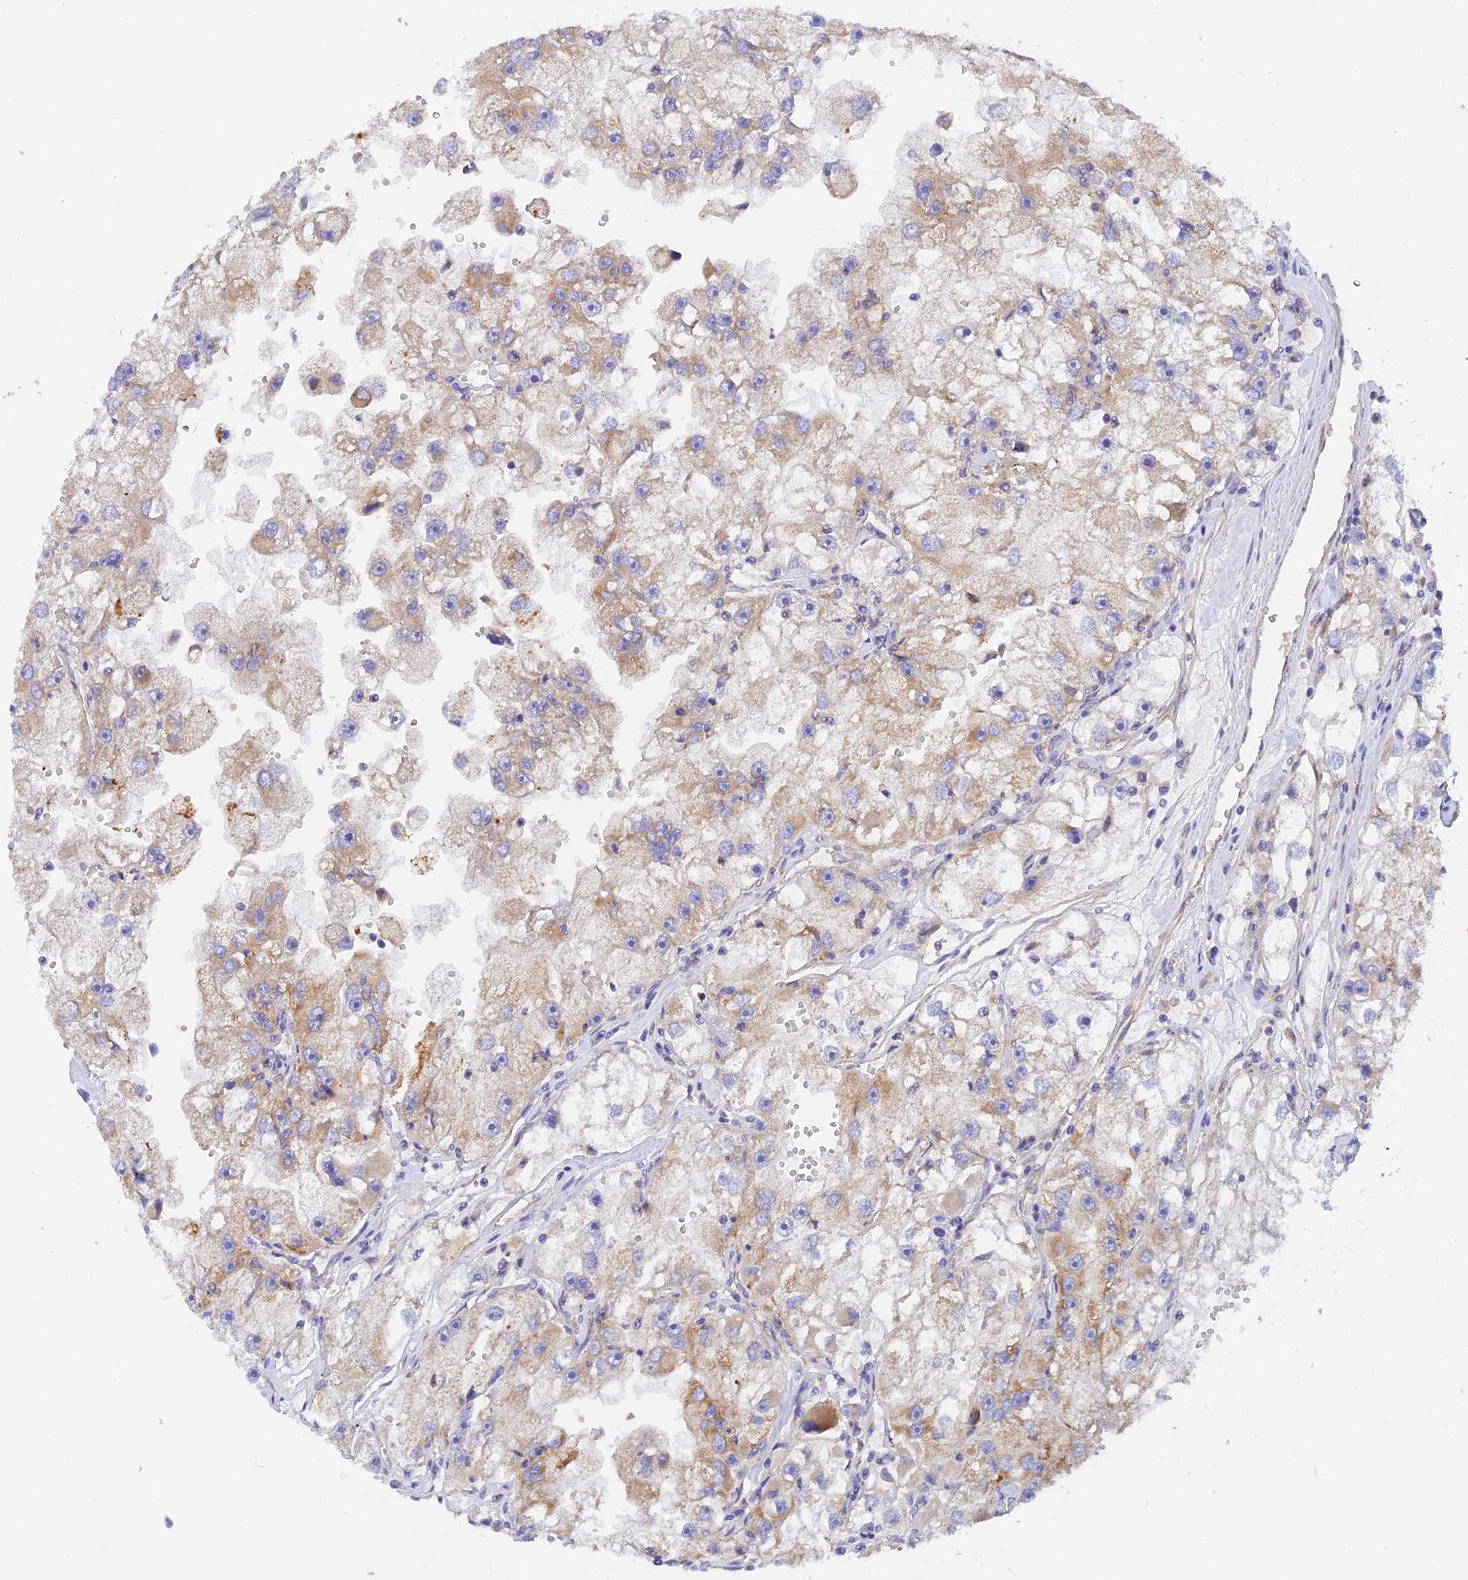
{"staining": {"intensity": "moderate", "quantity": "25%-75%", "location": "cytoplasmic/membranous"}, "tissue": "renal cancer", "cell_type": "Tumor cells", "image_type": "cancer", "snomed": [{"axis": "morphology", "description": "Adenocarcinoma, NOS"}, {"axis": "topography", "description": "Kidney"}], "caption": "Adenocarcinoma (renal) was stained to show a protein in brown. There is medium levels of moderate cytoplasmic/membranous staining in about 25%-75% of tumor cells. (Stains: DAB in brown, nuclei in blue, Microscopy: brightfield microscopy at high magnification).", "gene": "RANBP6", "patient": {"sex": "male", "age": 63}}